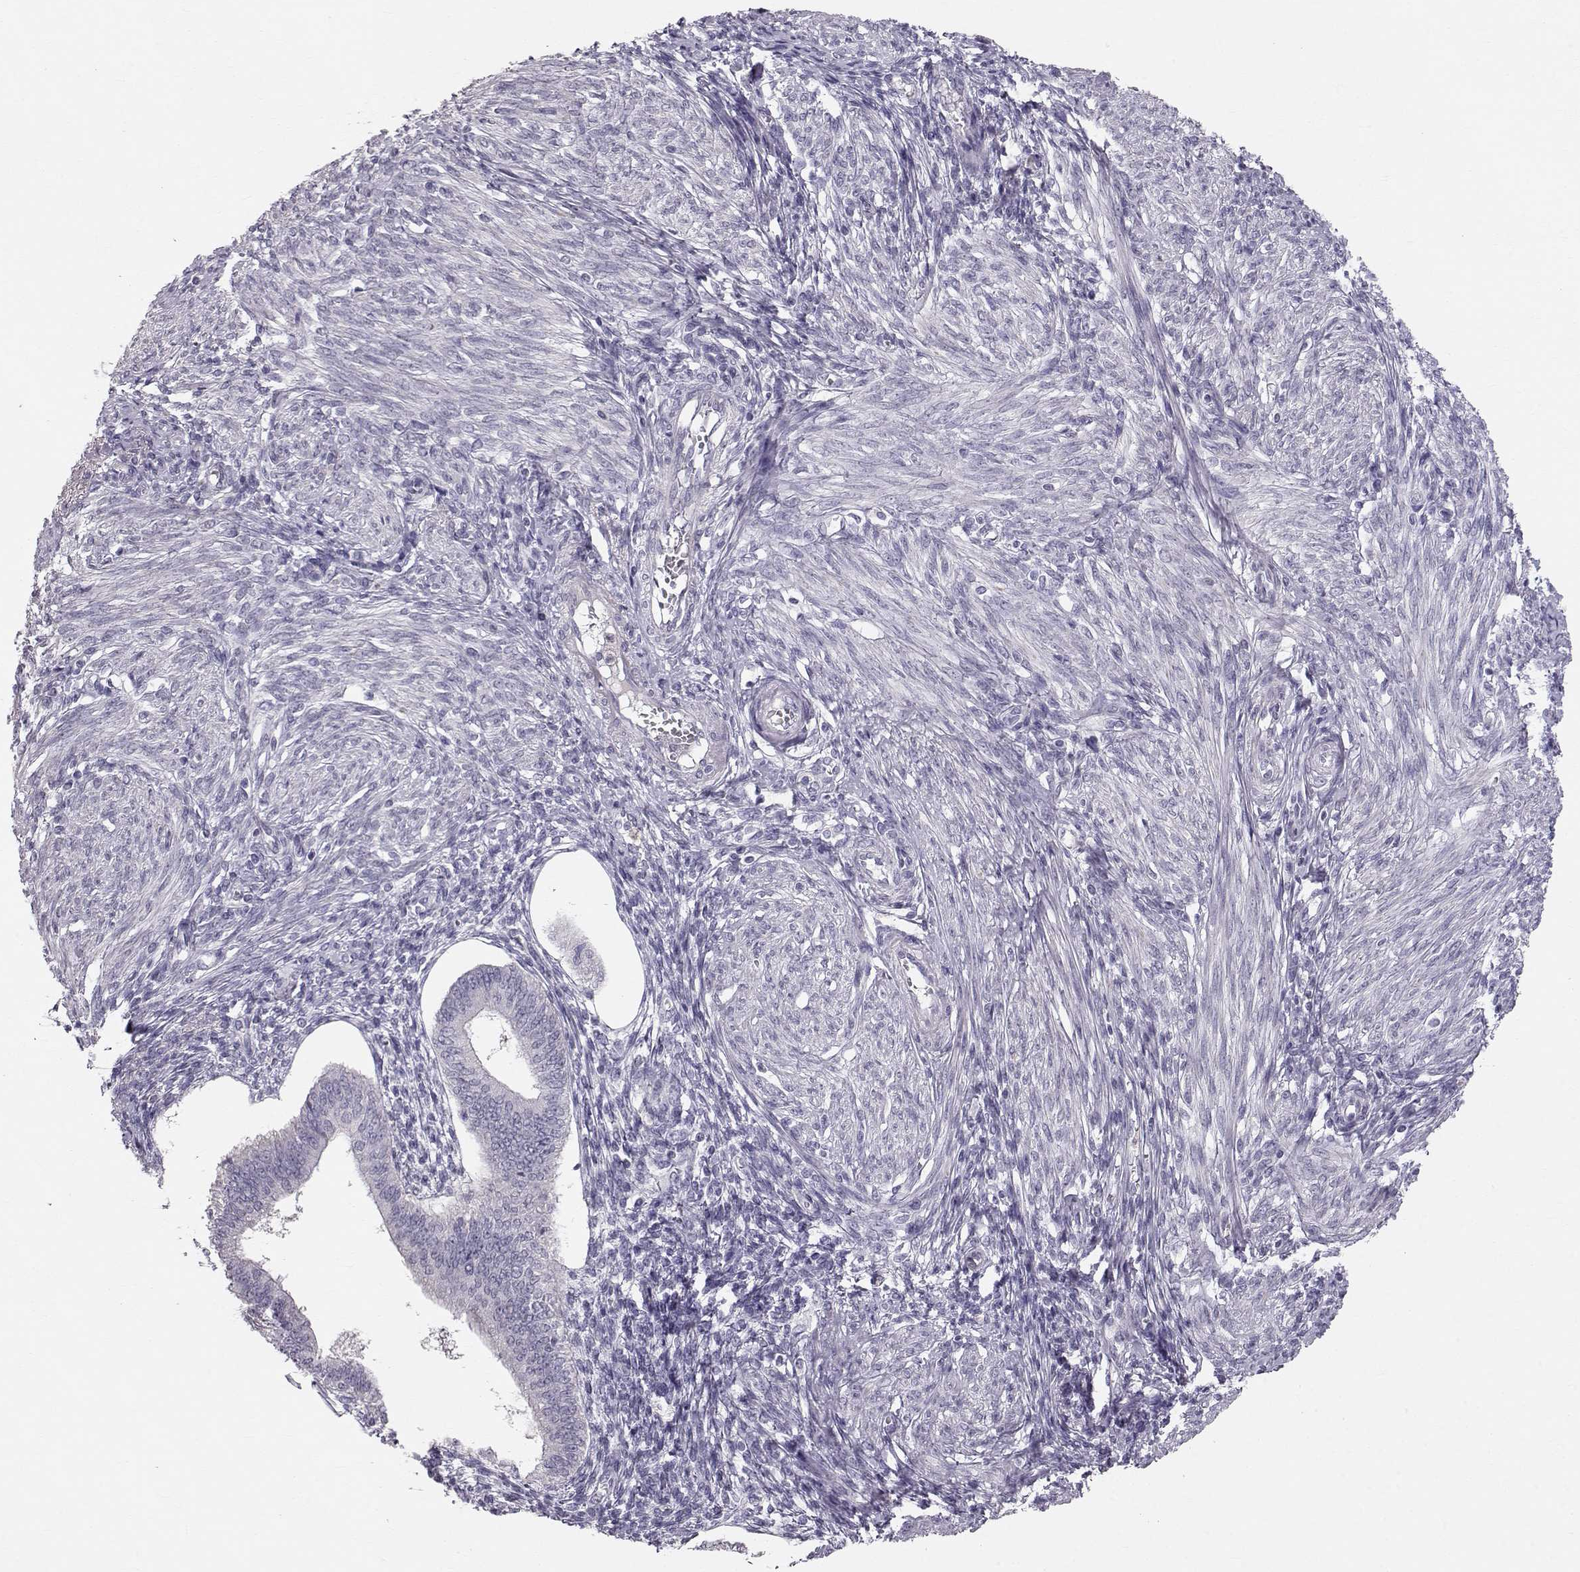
{"staining": {"intensity": "negative", "quantity": "none", "location": "none"}, "tissue": "endometrium", "cell_type": "Cells in endometrial stroma", "image_type": "normal", "snomed": [{"axis": "morphology", "description": "Normal tissue, NOS"}, {"axis": "topography", "description": "Endometrium"}], "caption": "An immunohistochemistry histopathology image of benign endometrium is shown. There is no staining in cells in endometrial stroma of endometrium.", "gene": "POU1F1", "patient": {"sex": "female", "age": 42}}